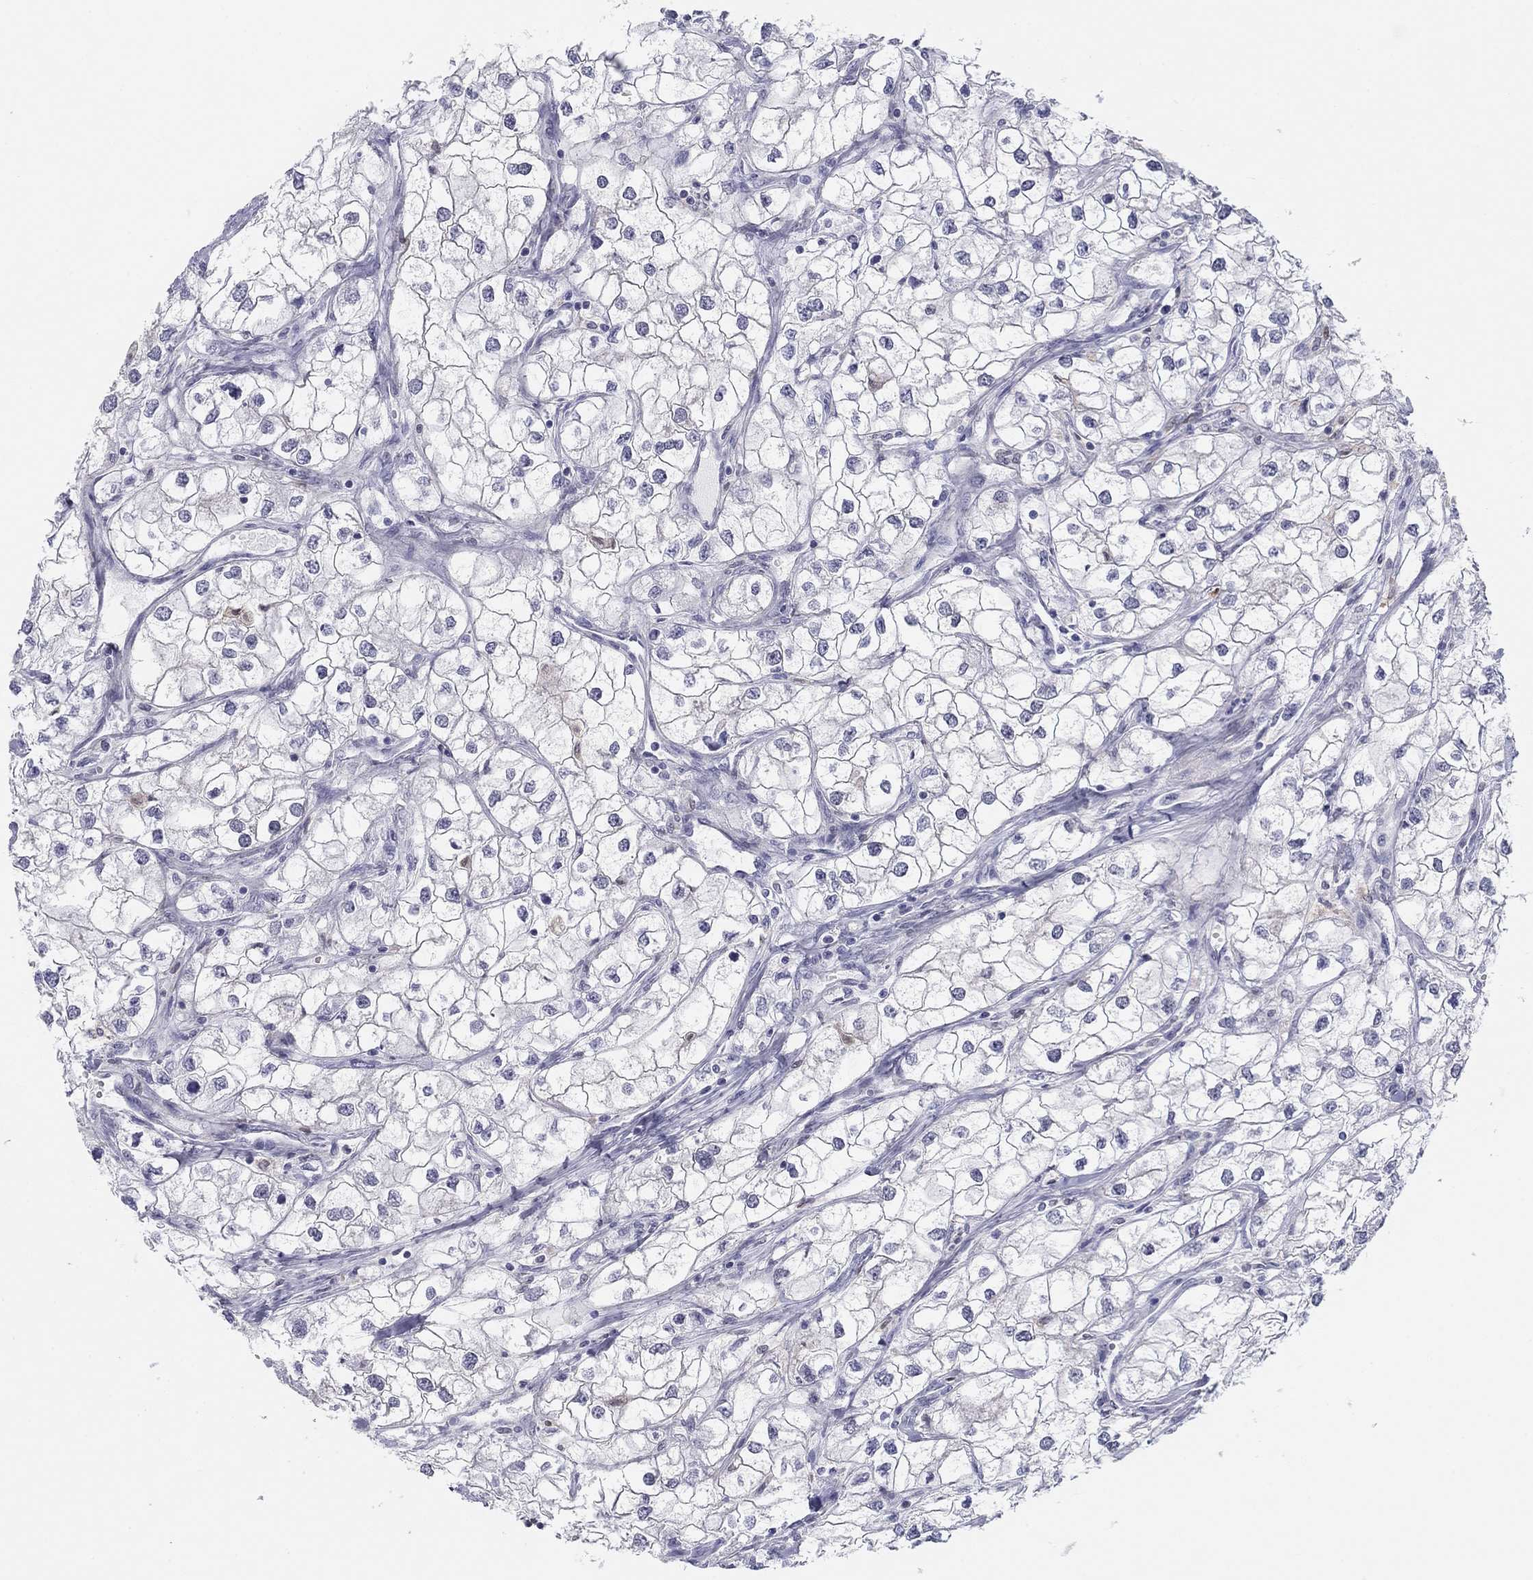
{"staining": {"intensity": "negative", "quantity": "none", "location": "none"}, "tissue": "renal cancer", "cell_type": "Tumor cells", "image_type": "cancer", "snomed": [{"axis": "morphology", "description": "Adenocarcinoma, NOS"}, {"axis": "topography", "description": "Kidney"}], "caption": "Tumor cells are negative for brown protein staining in renal adenocarcinoma.", "gene": "PDXK", "patient": {"sex": "male", "age": 59}}